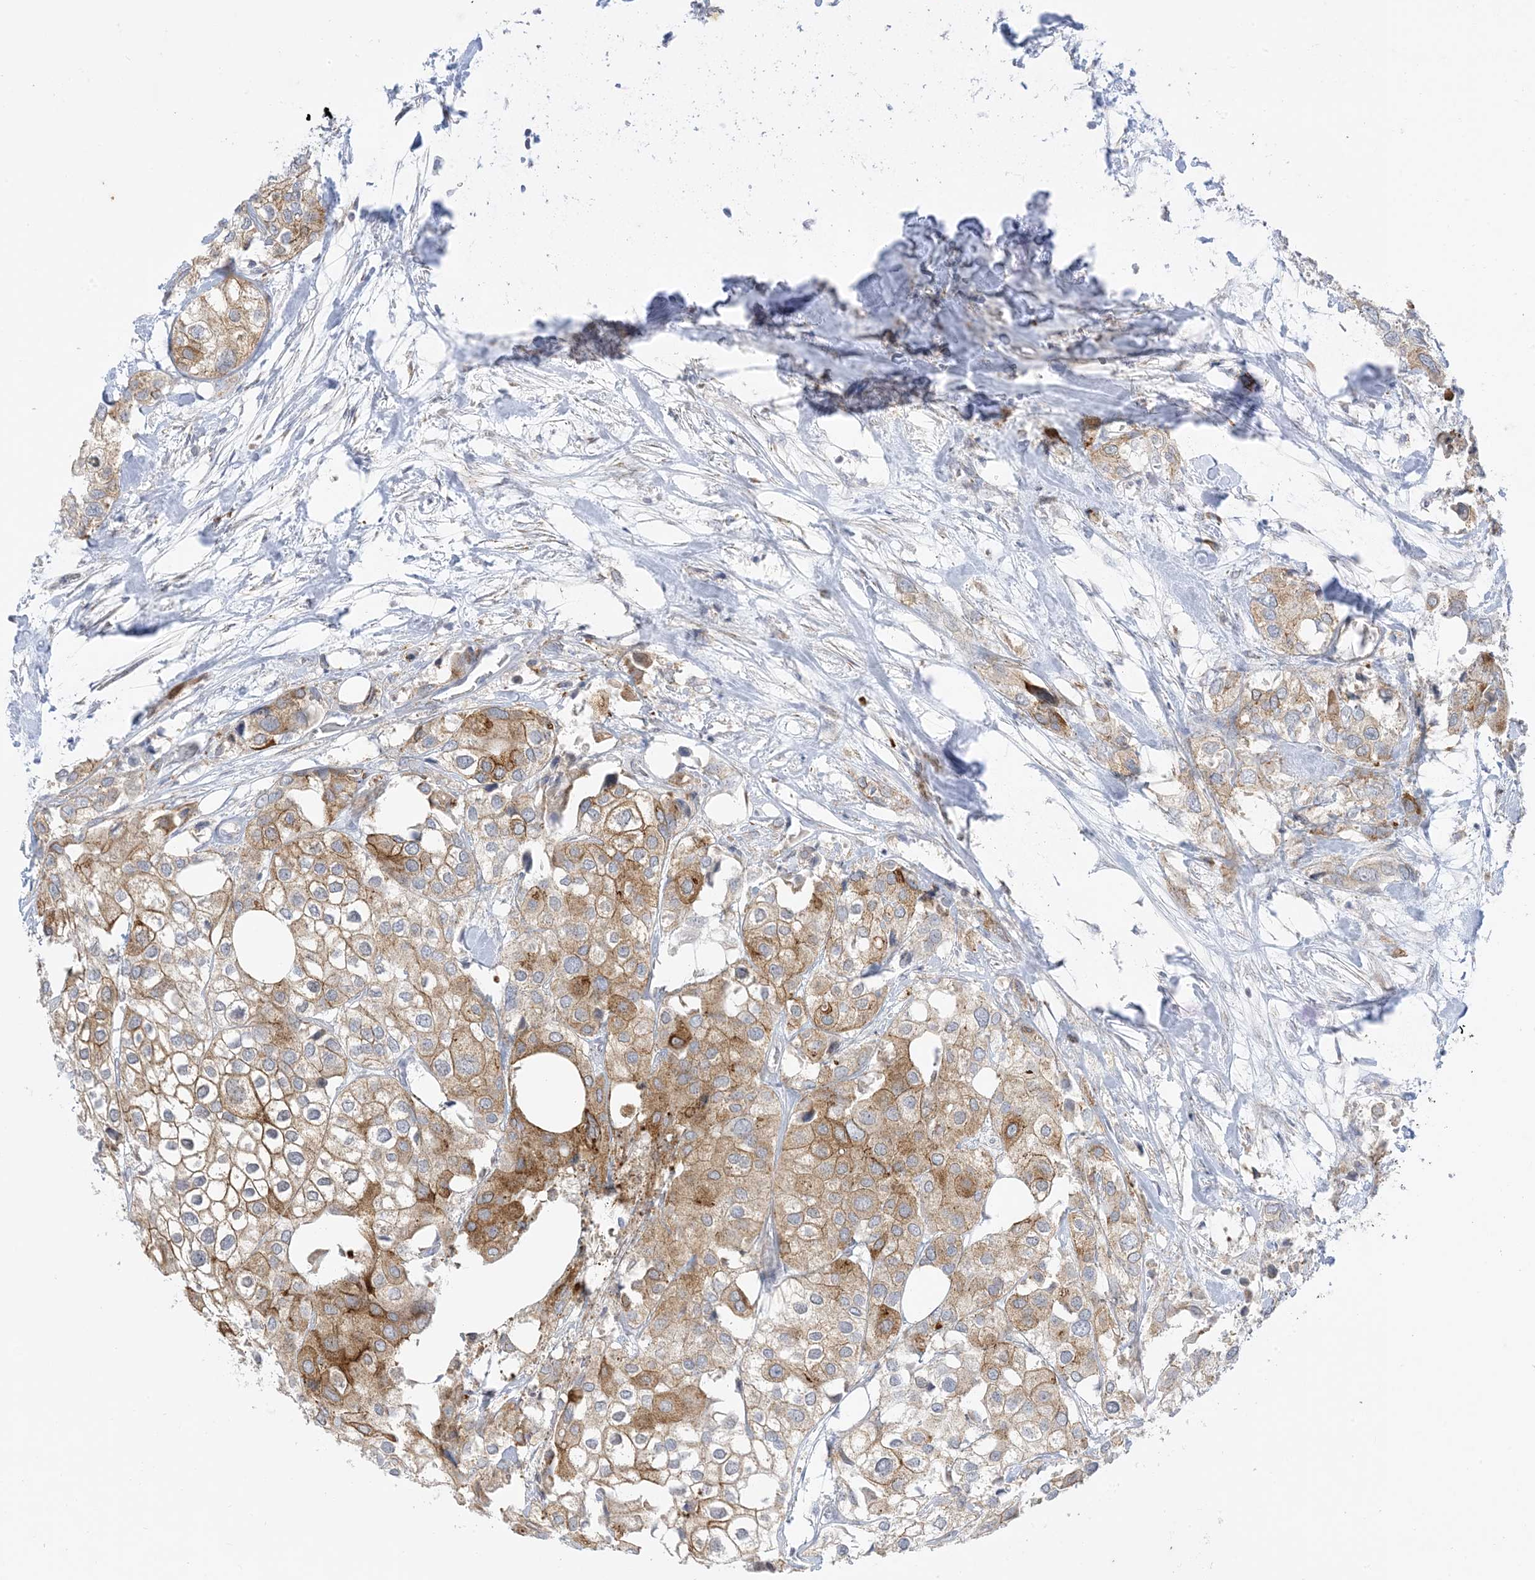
{"staining": {"intensity": "moderate", "quantity": ">75%", "location": "cytoplasmic/membranous"}, "tissue": "urothelial cancer", "cell_type": "Tumor cells", "image_type": "cancer", "snomed": [{"axis": "morphology", "description": "Urothelial carcinoma, High grade"}, {"axis": "topography", "description": "Urinary bladder"}], "caption": "Urothelial carcinoma (high-grade) was stained to show a protein in brown. There is medium levels of moderate cytoplasmic/membranous expression in approximately >75% of tumor cells. (brown staining indicates protein expression, while blue staining denotes nuclei).", "gene": "RAC1", "patient": {"sex": "male", "age": 64}}